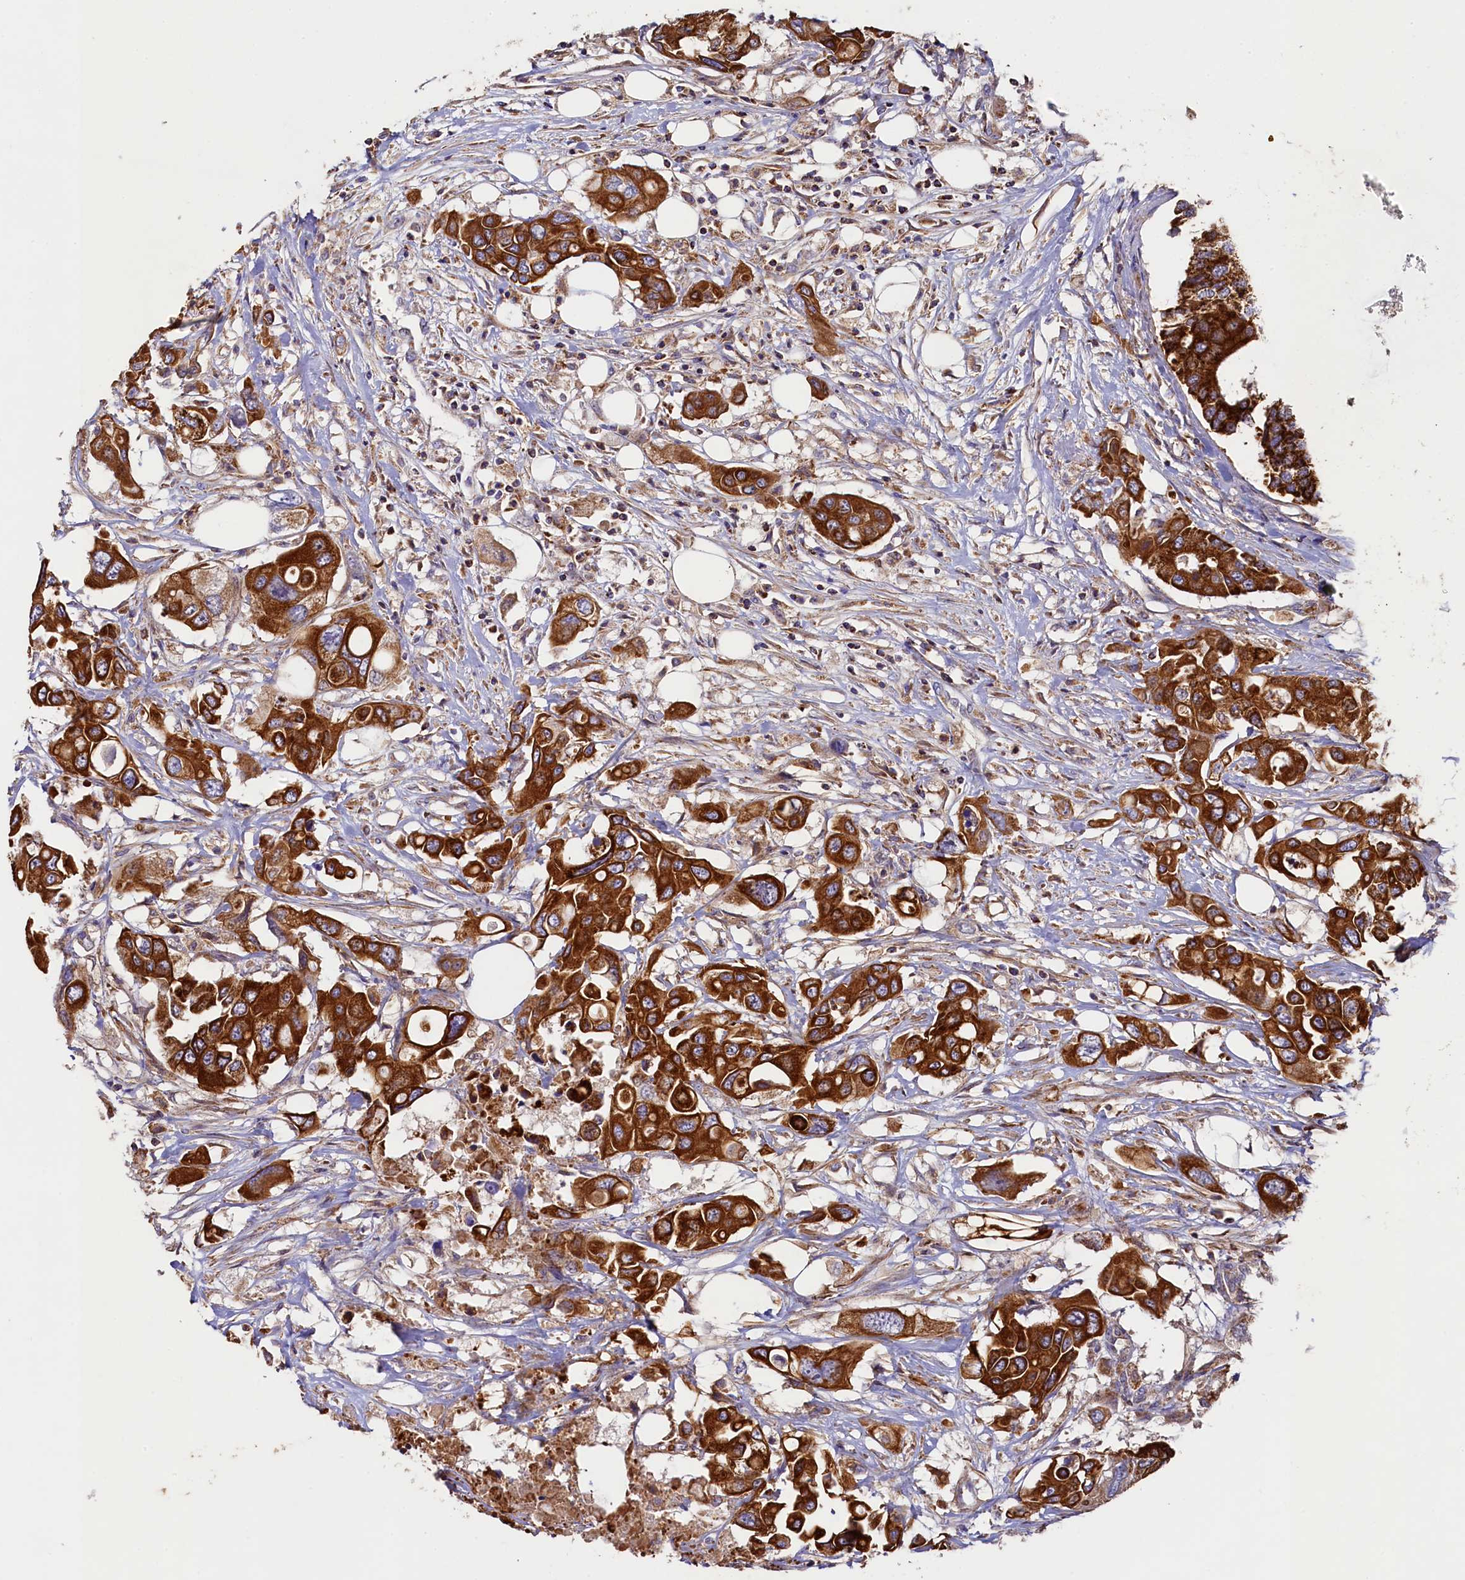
{"staining": {"intensity": "strong", "quantity": ">75%", "location": "cytoplasmic/membranous"}, "tissue": "colorectal cancer", "cell_type": "Tumor cells", "image_type": "cancer", "snomed": [{"axis": "morphology", "description": "Adenocarcinoma, NOS"}, {"axis": "topography", "description": "Colon"}], "caption": "Protein analysis of colorectal cancer (adenocarcinoma) tissue reveals strong cytoplasmic/membranous staining in about >75% of tumor cells.", "gene": "CLYBL", "patient": {"sex": "male", "age": 77}}